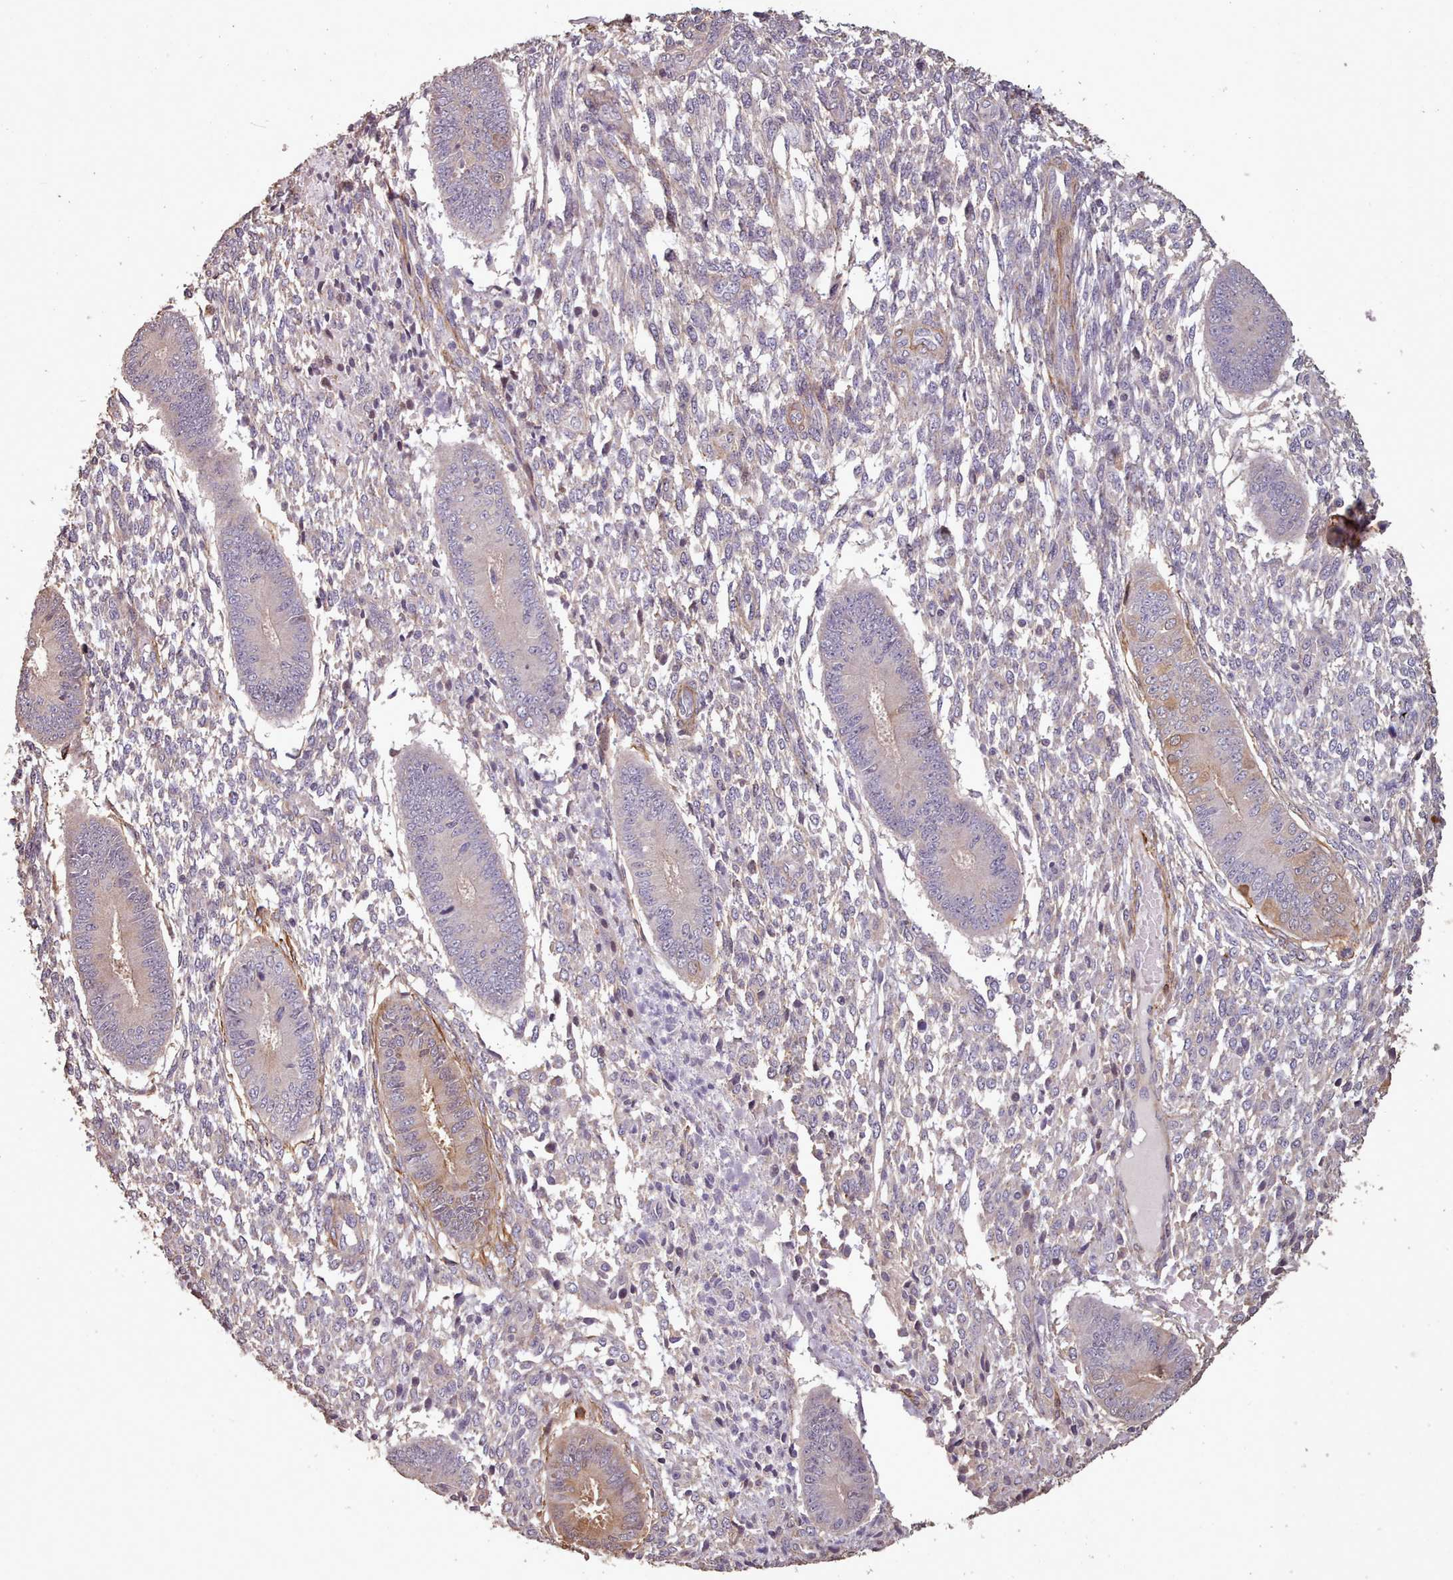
{"staining": {"intensity": "negative", "quantity": "none", "location": "none"}, "tissue": "endometrium", "cell_type": "Cells in endometrial stroma", "image_type": "normal", "snomed": [{"axis": "morphology", "description": "Normal tissue, NOS"}, {"axis": "topography", "description": "Endometrium"}], "caption": "This image is of benign endometrium stained with IHC to label a protein in brown with the nuclei are counter-stained blue. There is no positivity in cells in endometrial stroma. (Immunohistochemistry, brightfield microscopy, high magnification).", "gene": "NLRC4", "patient": {"sex": "female", "age": 49}}